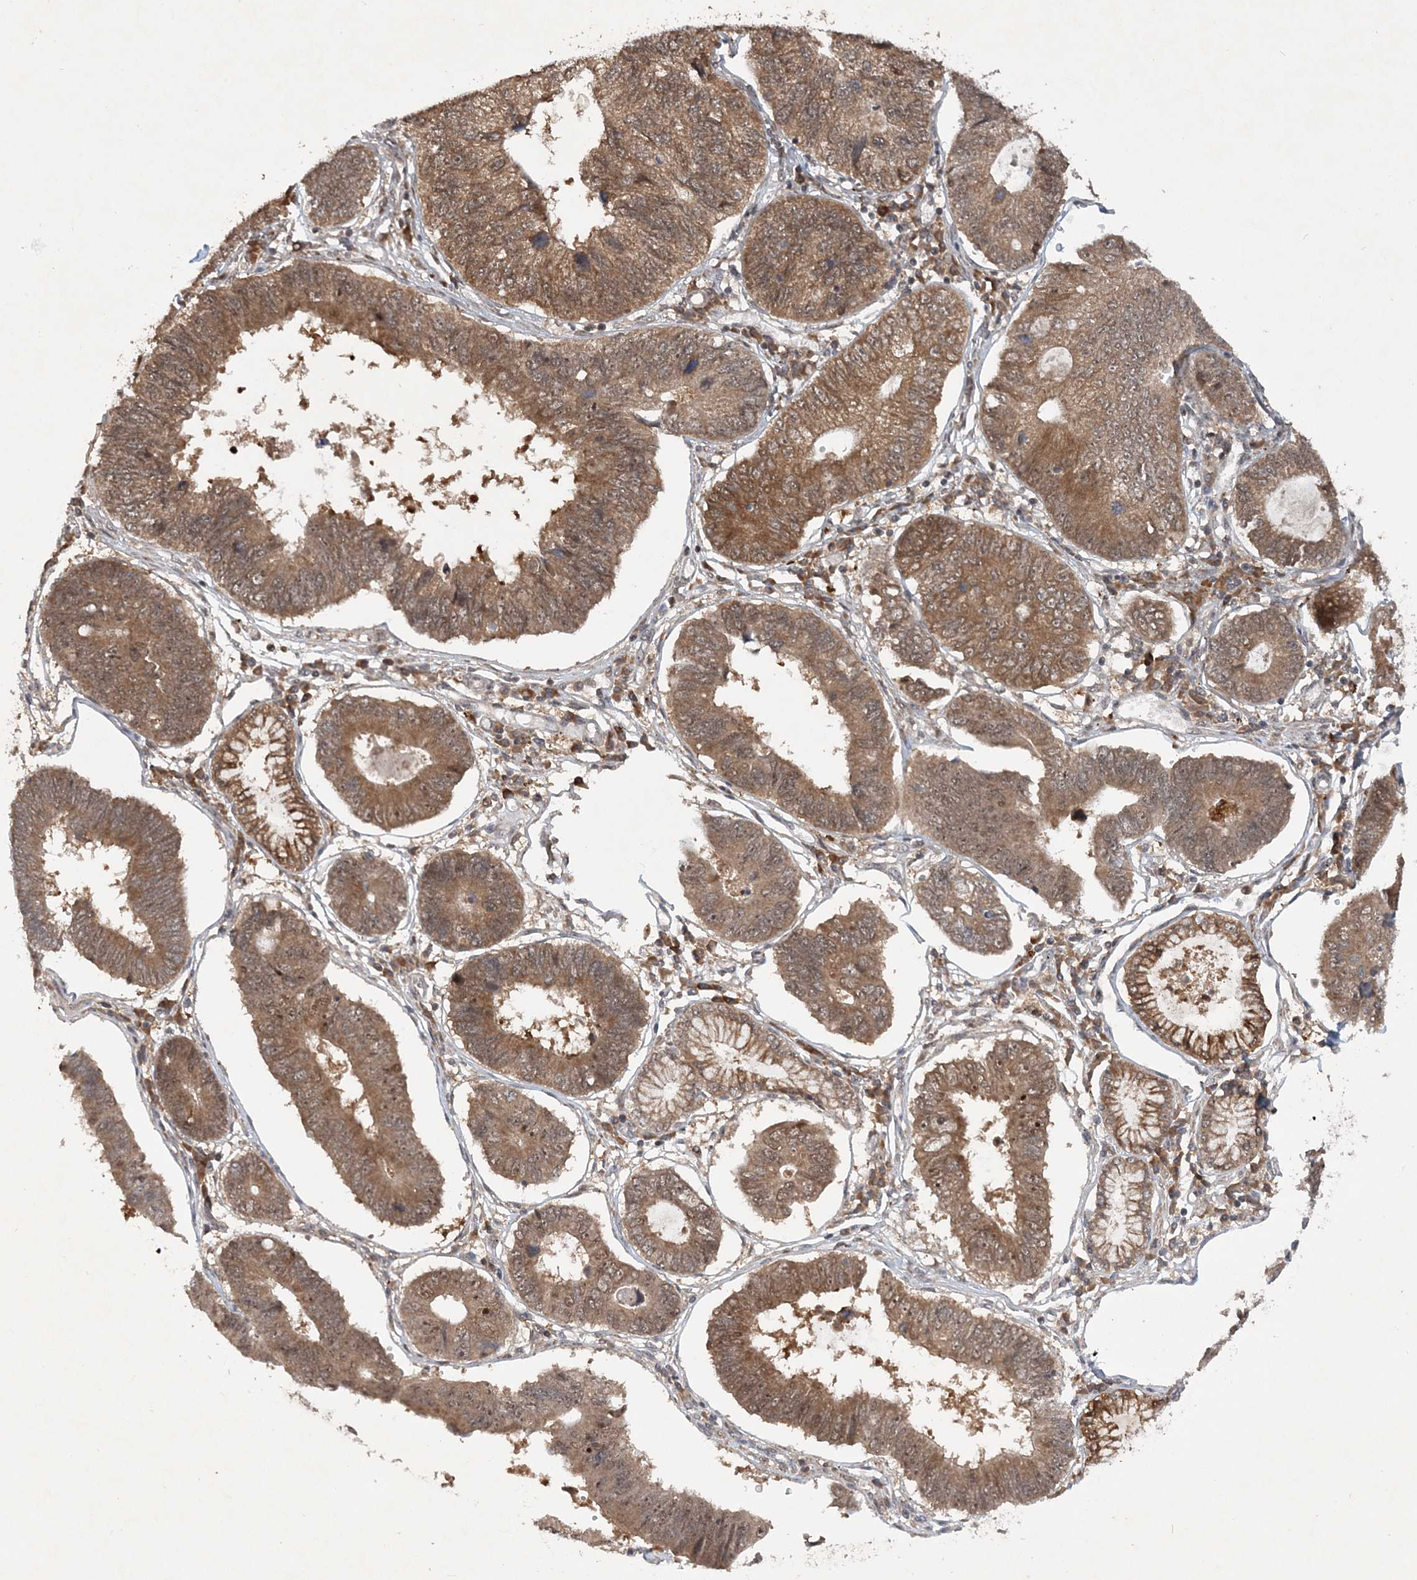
{"staining": {"intensity": "moderate", "quantity": ">75%", "location": "cytoplasmic/membranous"}, "tissue": "stomach cancer", "cell_type": "Tumor cells", "image_type": "cancer", "snomed": [{"axis": "morphology", "description": "Adenocarcinoma, NOS"}, {"axis": "topography", "description": "Stomach"}], "caption": "Human stomach adenocarcinoma stained with a protein marker exhibits moderate staining in tumor cells.", "gene": "UBR3", "patient": {"sex": "male", "age": 59}}